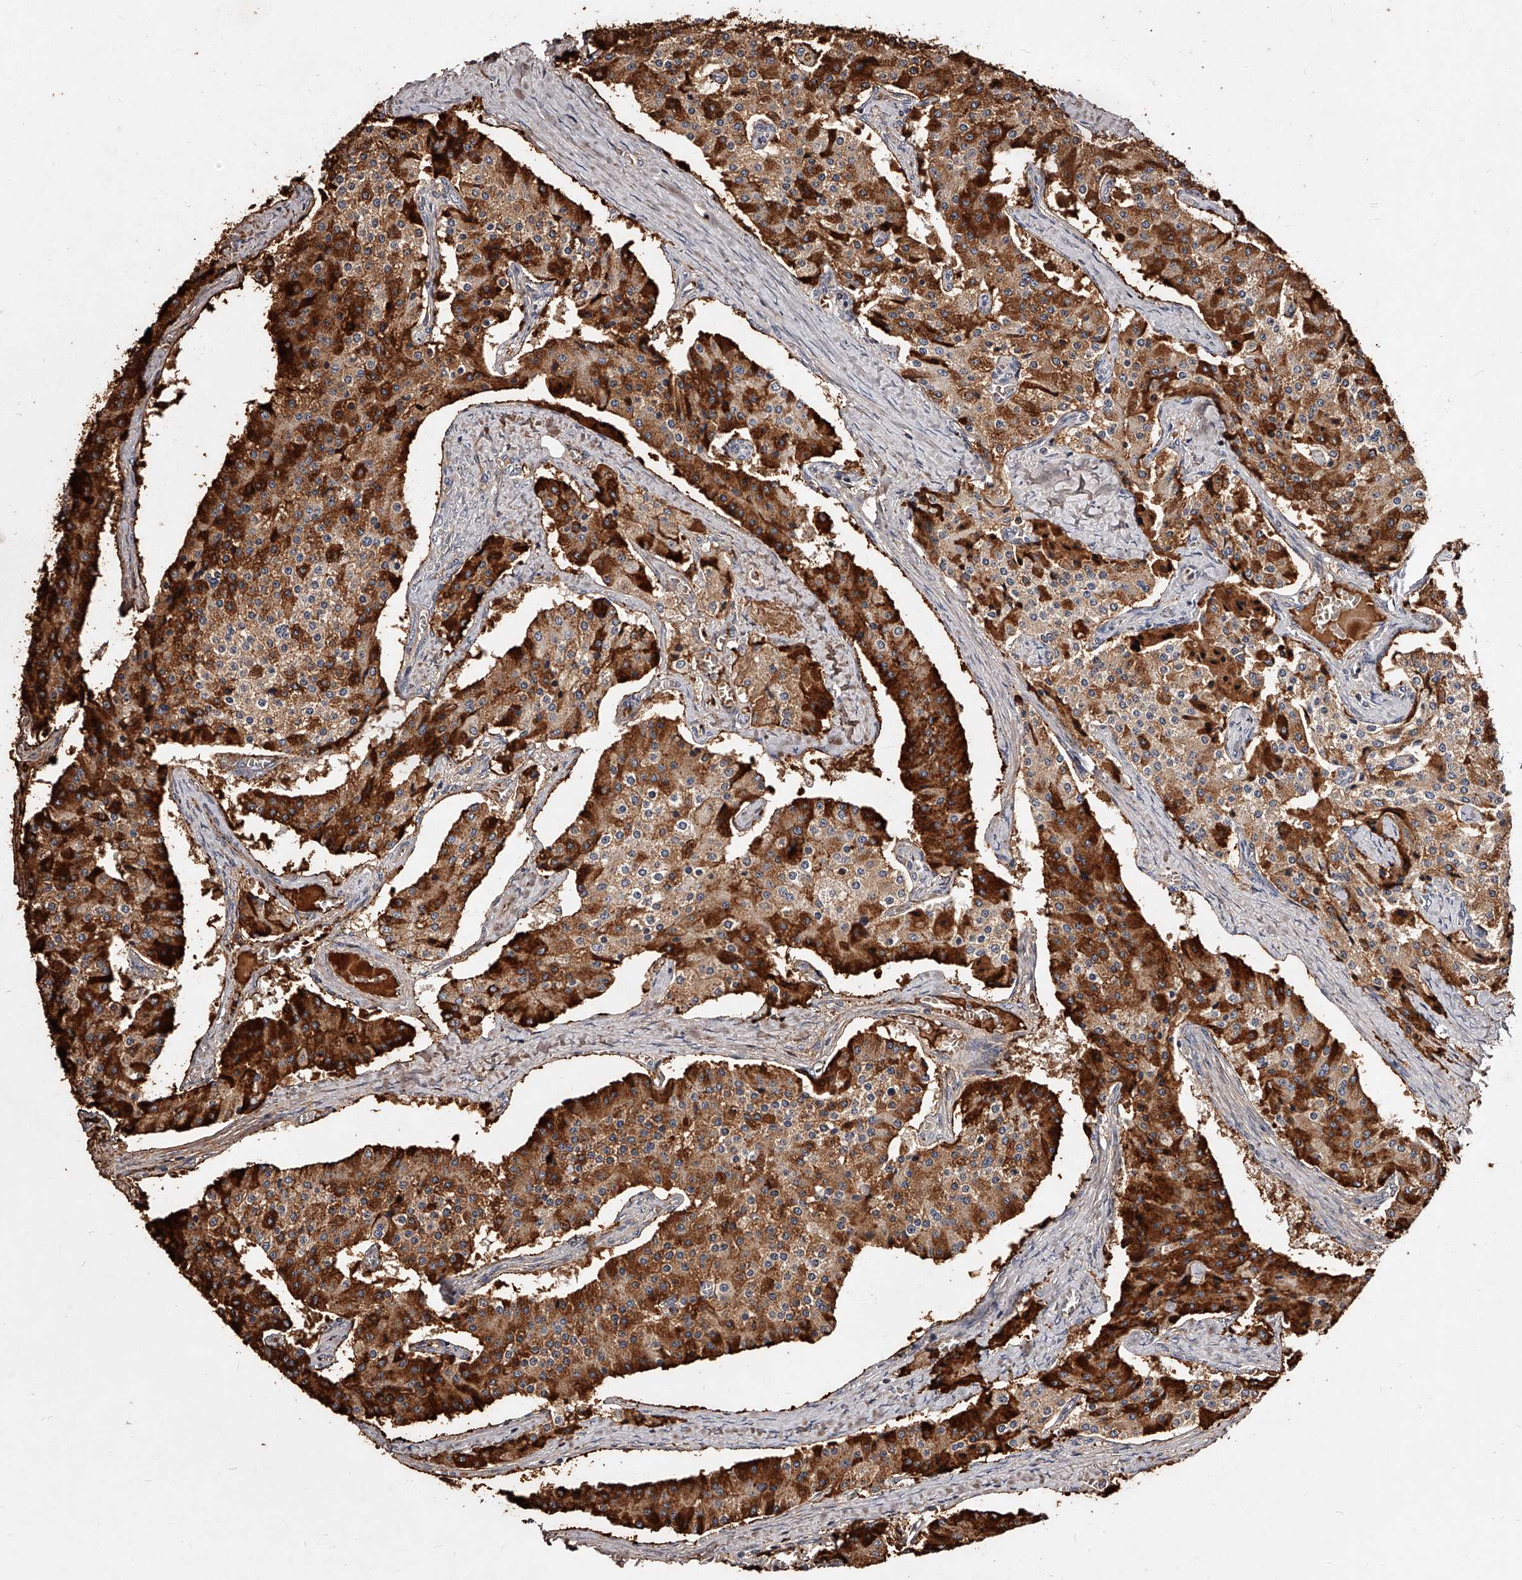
{"staining": {"intensity": "strong", "quantity": ">75%", "location": "cytoplasmic/membranous"}, "tissue": "carcinoid", "cell_type": "Tumor cells", "image_type": "cancer", "snomed": [{"axis": "morphology", "description": "Carcinoid, malignant, NOS"}, {"axis": "topography", "description": "Colon"}], "caption": "Carcinoid stained with immunohistochemistry (IHC) shows strong cytoplasmic/membranous staining in approximately >75% of tumor cells. (DAB = brown stain, brightfield microscopy at high magnification).", "gene": "PHACTR1", "patient": {"sex": "female", "age": 52}}